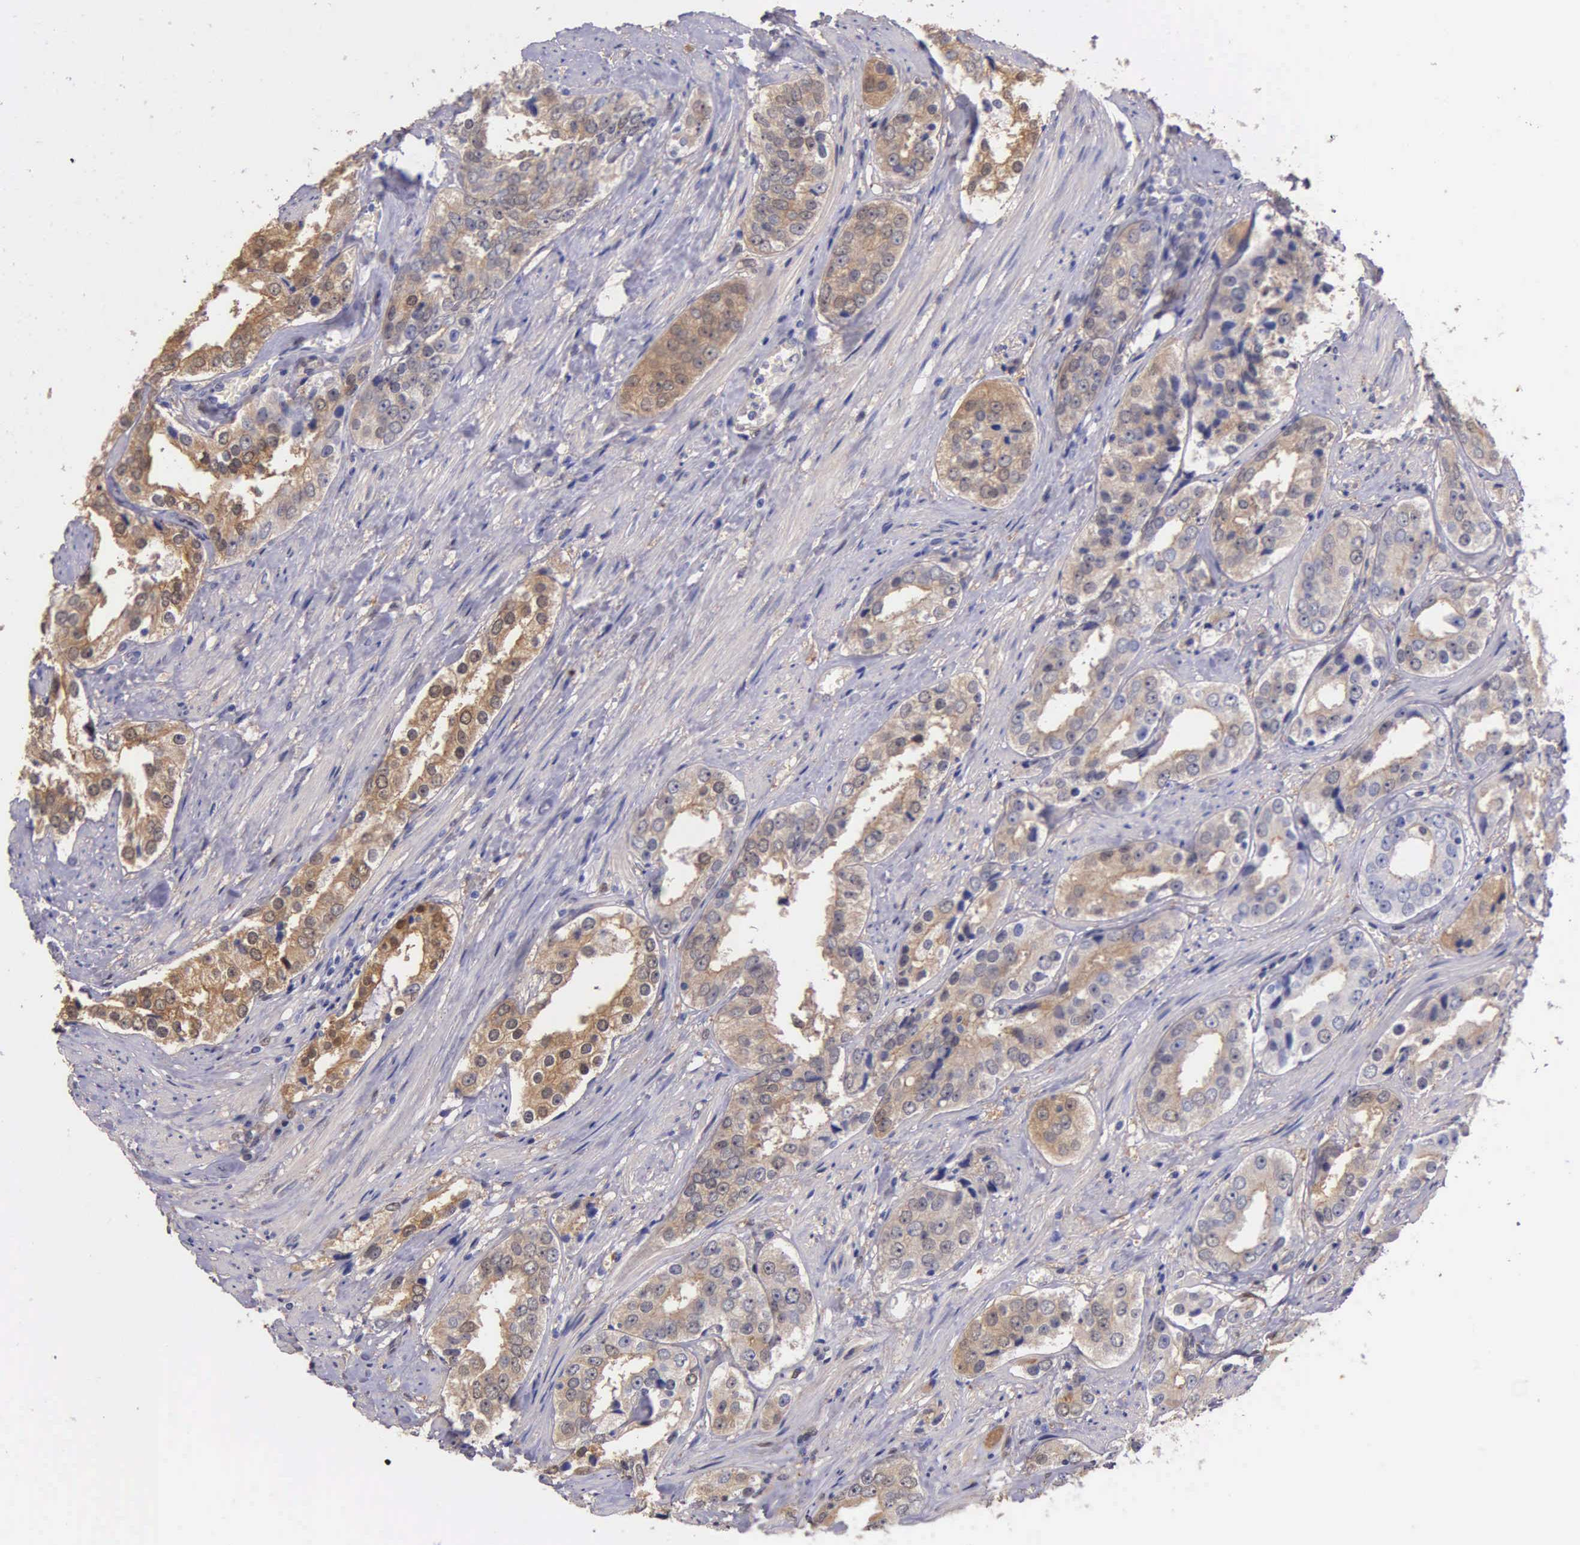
{"staining": {"intensity": "moderate", "quantity": "25%-75%", "location": "cytoplasmic/membranous"}, "tissue": "prostate cancer", "cell_type": "Tumor cells", "image_type": "cancer", "snomed": [{"axis": "morphology", "description": "Adenocarcinoma, Medium grade"}, {"axis": "topography", "description": "Prostate"}], "caption": "The photomicrograph demonstrates a brown stain indicating the presence of a protein in the cytoplasmic/membranous of tumor cells in prostate cancer (adenocarcinoma (medium-grade)). The staining was performed using DAB (3,3'-diaminobenzidine), with brown indicating positive protein expression. Nuclei are stained blue with hematoxylin.", "gene": "GSTT2", "patient": {"sex": "male", "age": 73}}